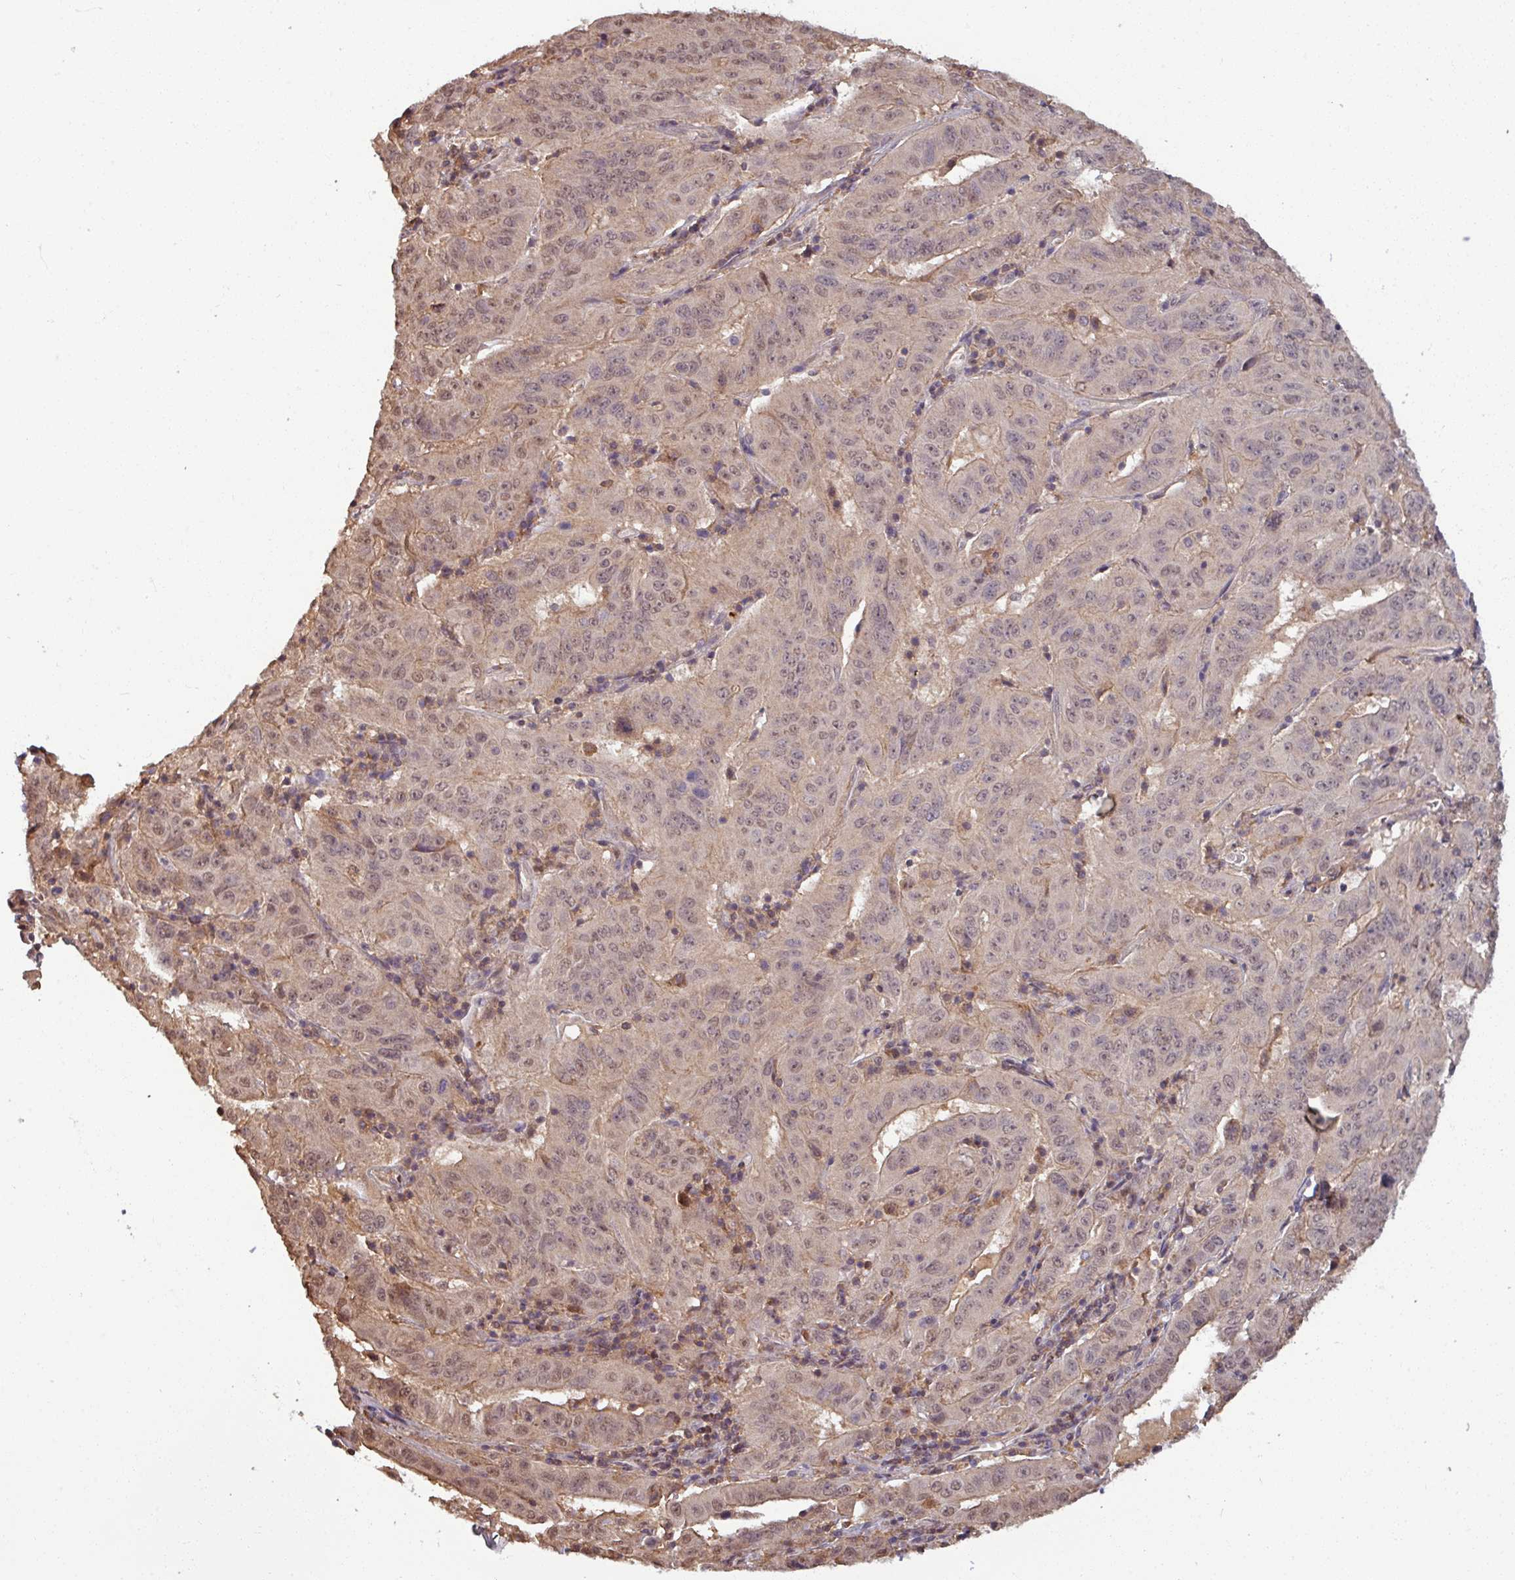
{"staining": {"intensity": "weak", "quantity": ">75%", "location": "cytoplasmic/membranous,nuclear"}, "tissue": "pancreatic cancer", "cell_type": "Tumor cells", "image_type": "cancer", "snomed": [{"axis": "morphology", "description": "Adenocarcinoma, NOS"}, {"axis": "topography", "description": "Pancreas"}], "caption": "Immunohistochemical staining of pancreatic cancer demonstrates weak cytoplasmic/membranous and nuclear protein expression in about >75% of tumor cells.", "gene": "TUSC3", "patient": {"sex": "male", "age": 63}}